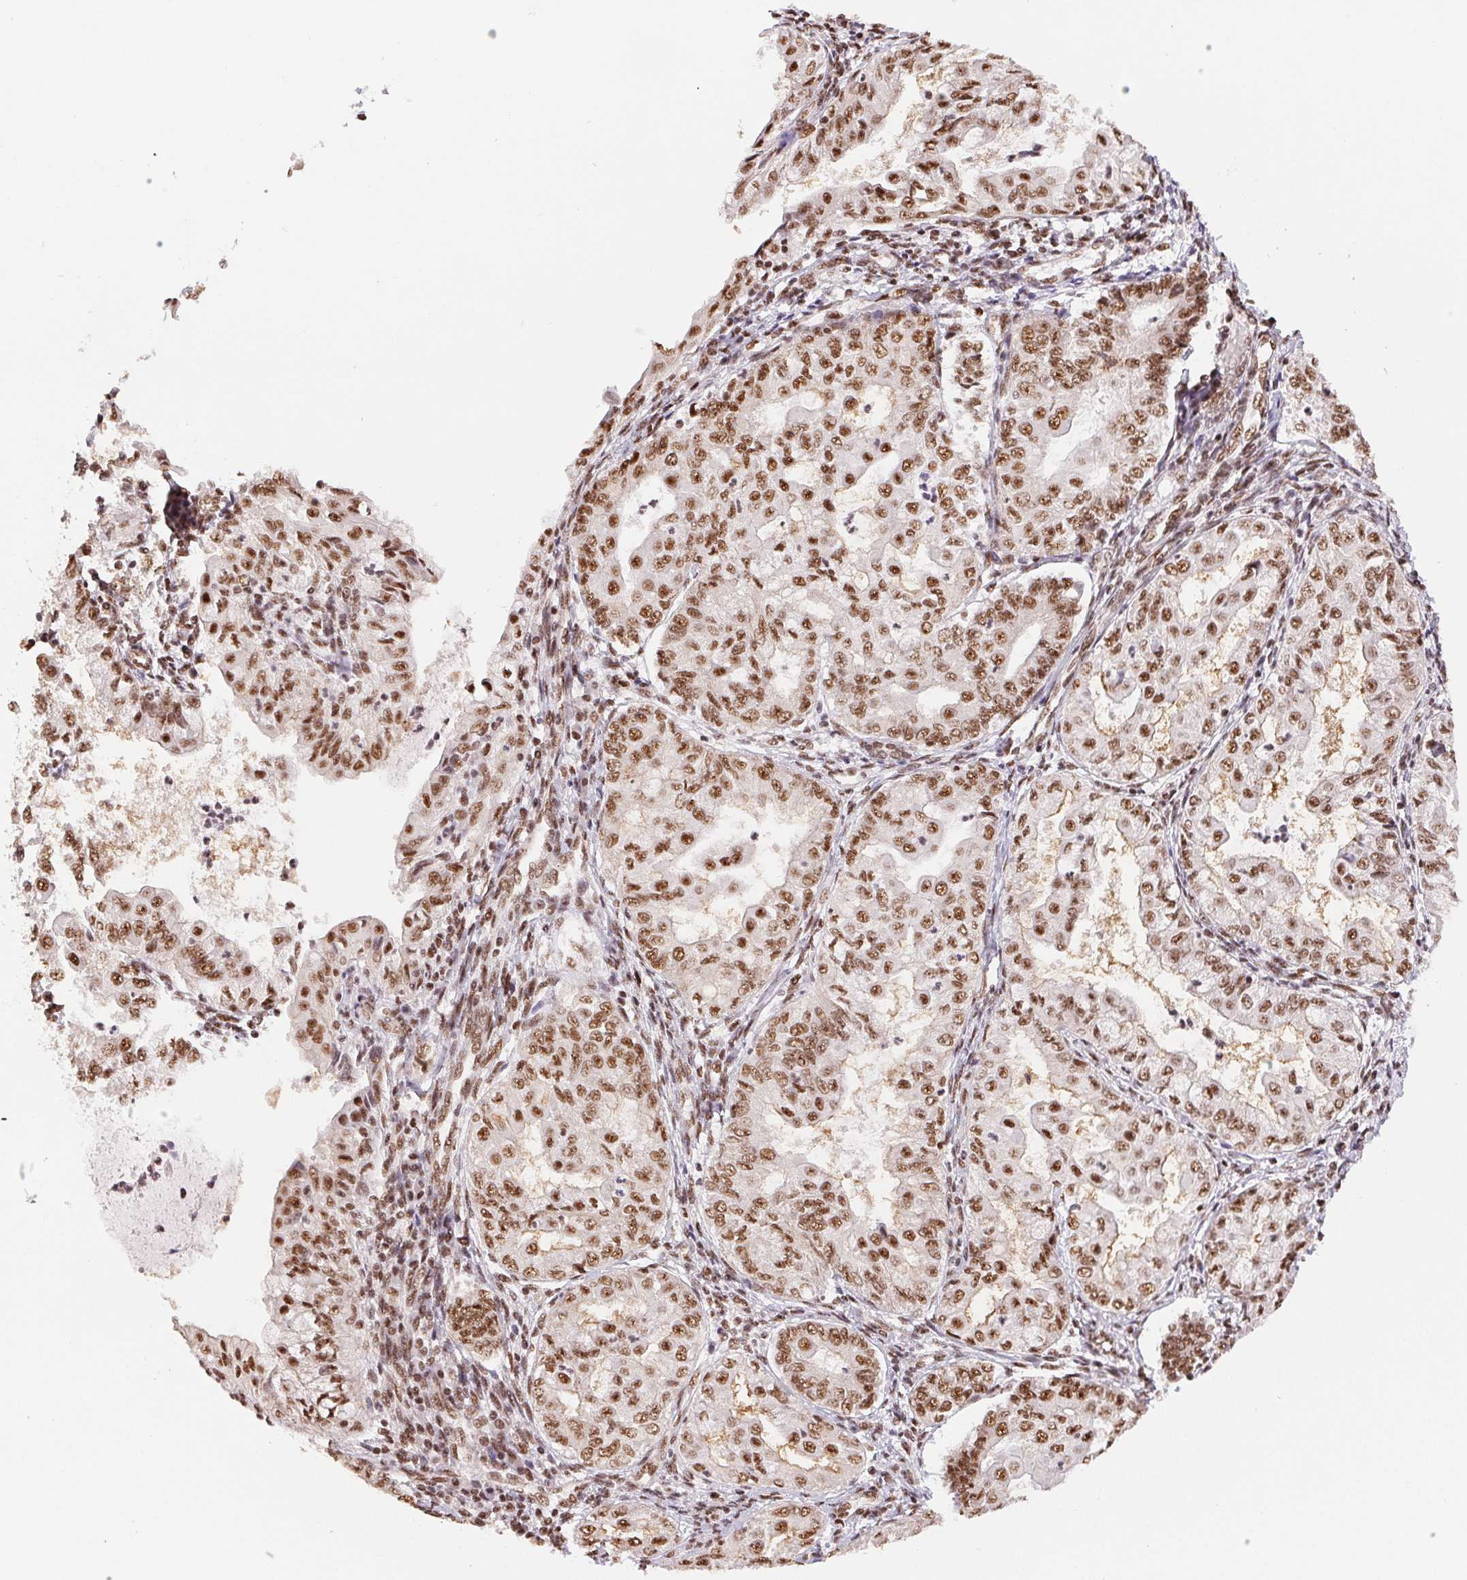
{"staining": {"intensity": "moderate", "quantity": ">75%", "location": "nuclear"}, "tissue": "endometrial cancer", "cell_type": "Tumor cells", "image_type": "cancer", "snomed": [{"axis": "morphology", "description": "Adenocarcinoma, NOS"}, {"axis": "topography", "description": "Endometrium"}], "caption": "IHC (DAB (3,3'-diaminobenzidine)) staining of human adenocarcinoma (endometrial) displays moderate nuclear protein positivity in about >75% of tumor cells. (Stains: DAB in brown, nuclei in blue, Microscopy: brightfield microscopy at high magnification).", "gene": "IK", "patient": {"sex": "female", "age": 68}}